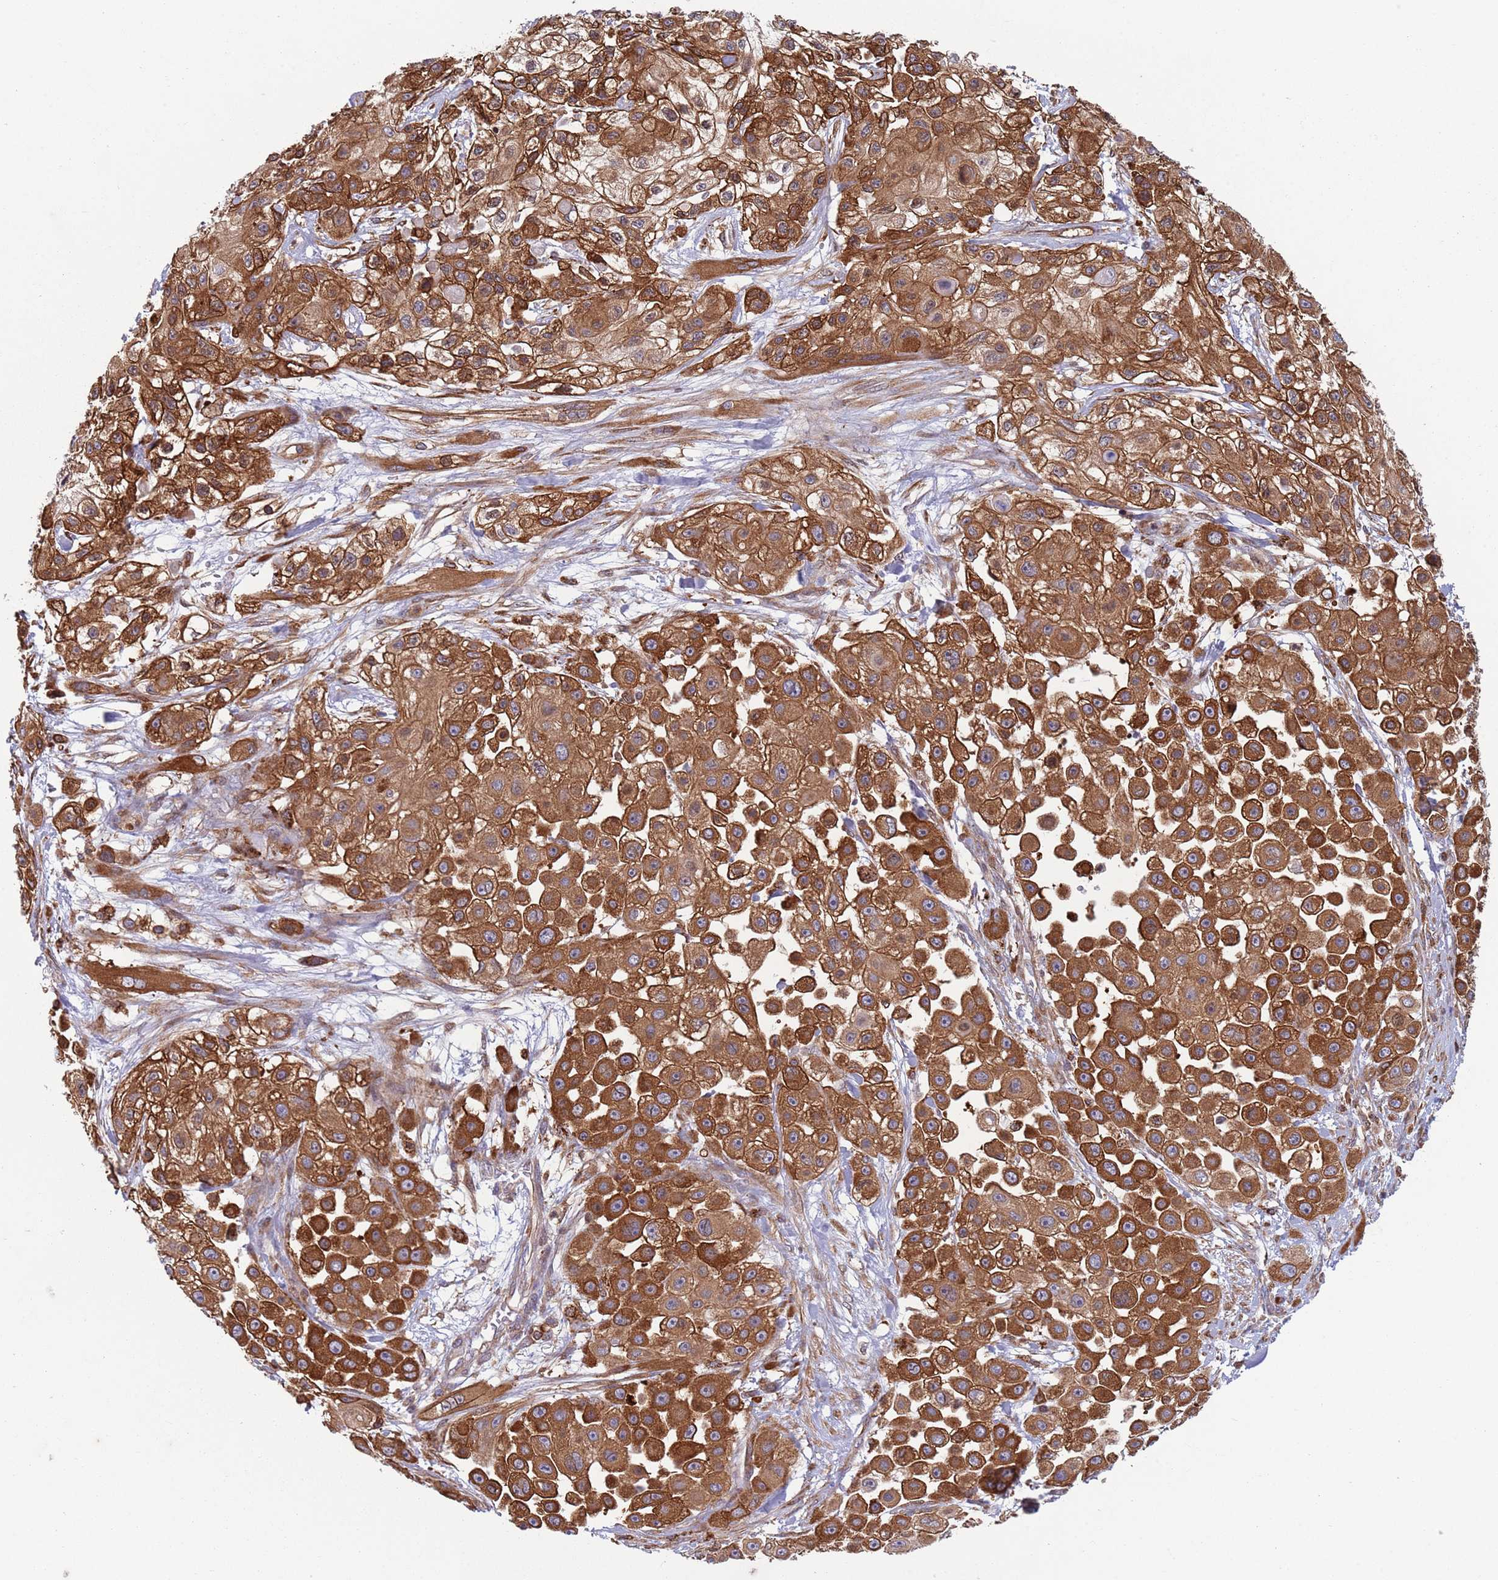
{"staining": {"intensity": "strong", "quantity": ">75%", "location": "cytoplasmic/membranous"}, "tissue": "skin cancer", "cell_type": "Tumor cells", "image_type": "cancer", "snomed": [{"axis": "morphology", "description": "Squamous cell carcinoma, NOS"}, {"axis": "topography", "description": "Skin"}], "caption": "This image exhibits immunohistochemistry staining of human squamous cell carcinoma (skin), with high strong cytoplasmic/membranous positivity in about >75% of tumor cells.", "gene": "ZMYM5", "patient": {"sex": "male", "age": 67}}